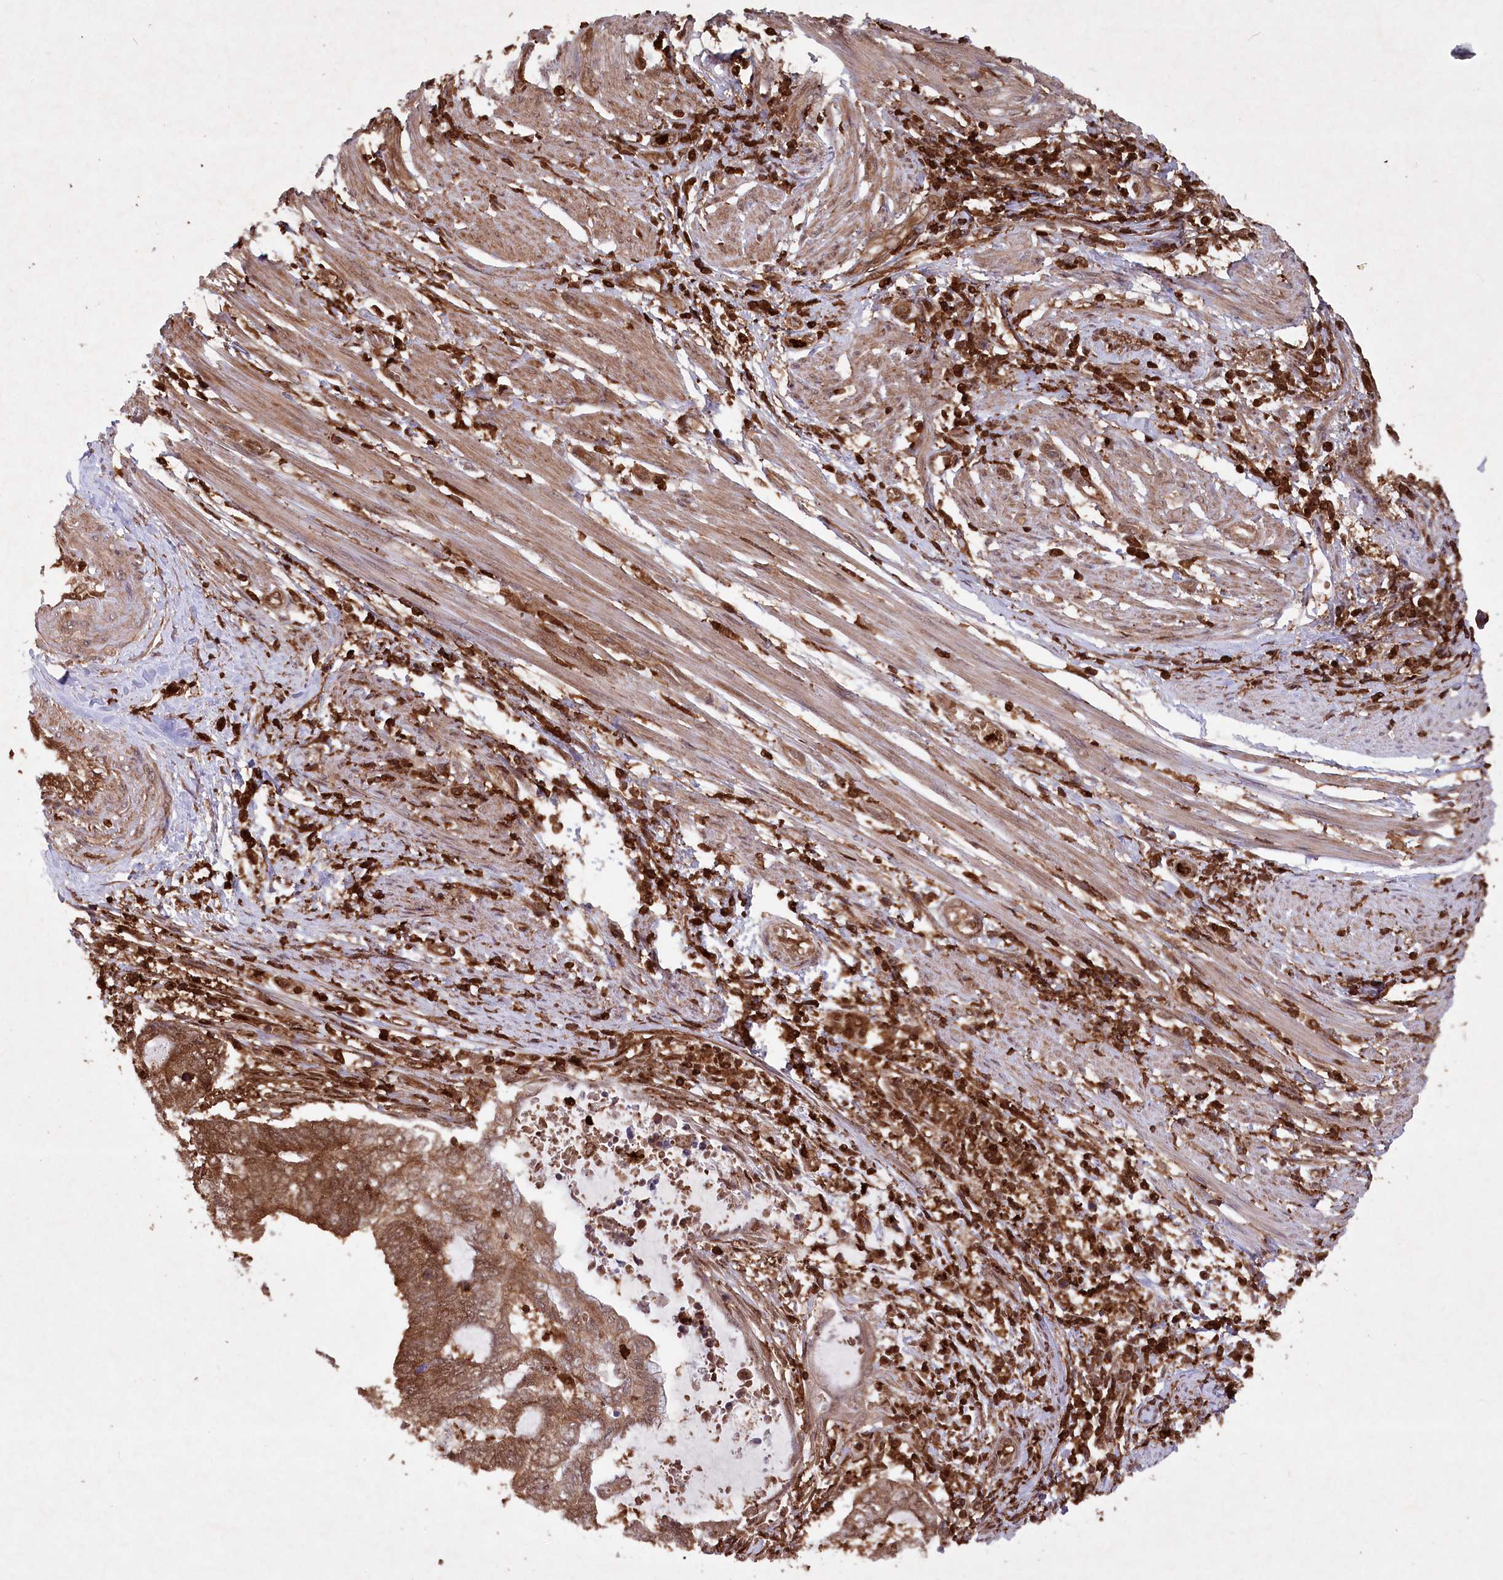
{"staining": {"intensity": "moderate", "quantity": ">75%", "location": "cytoplasmic/membranous,nuclear"}, "tissue": "endometrial cancer", "cell_type": "Tumor cells", "image_type": "cancer", "snomed": [{"axis": "morphology", "description": "Adenocarcinoma, NOS"}, {"axis": "topography", "description": "Uterus"}, {"axis": "topography", "description": "Endometrium"}], "caption": "Immunohistochemical staining of human adenocarcinoma (endometrial) exhibits medium levels of moderate cytoplasmic/membranous and nuclear protein staining in approximately >75% of tumor cells.", "gene": "LSG1", "patient": {"sex": "female", "age": 70}}